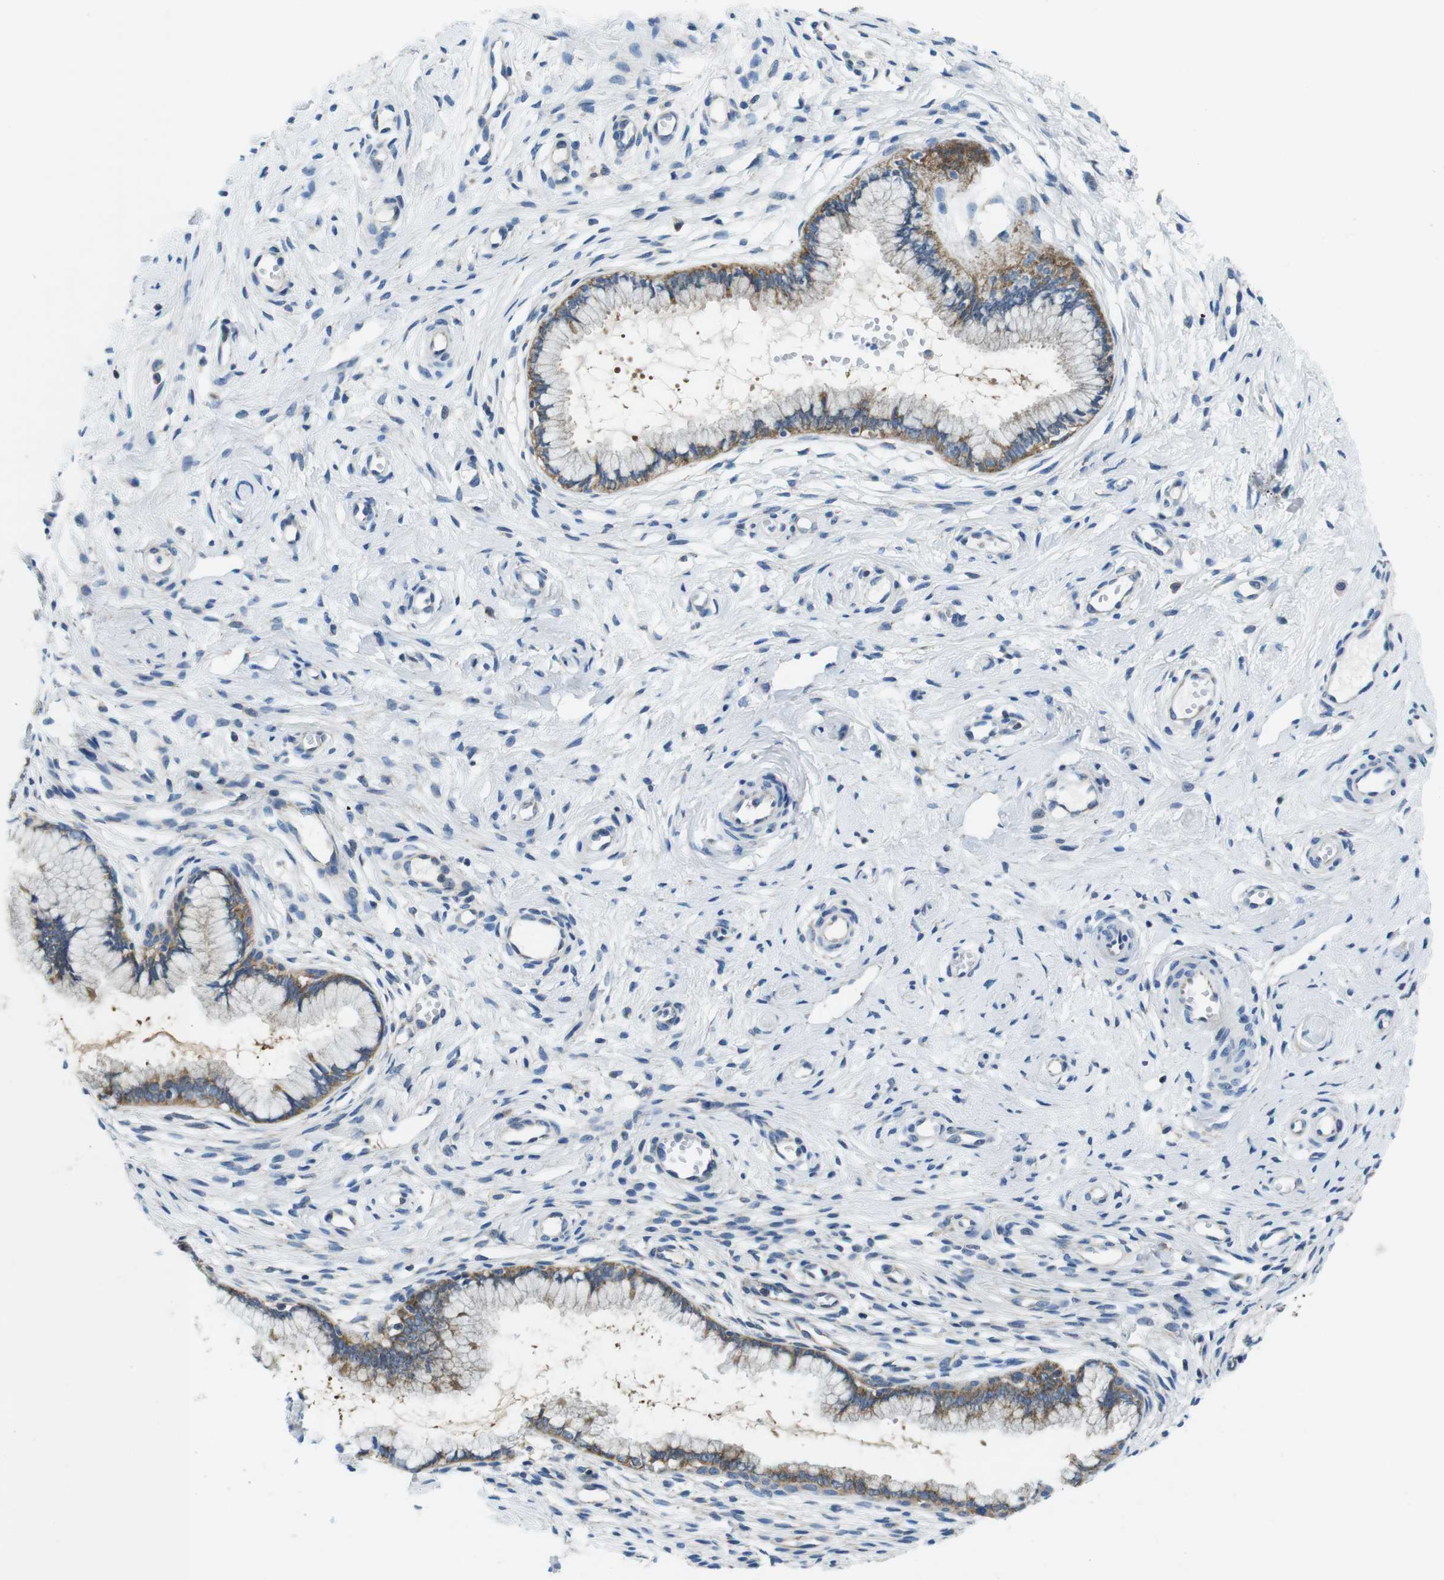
{"staining": {"intensity": "moderate", "quantity": ">75%", "location": "cytoplasmic/membranous"}, "tissue": "cervix", "cell_type": "Glandular cells", "image_type": "normal", "snomed": [{"axis": "morphology", "description": "Normal tissue, NOS"}, {"axis": "topography", "description": "Cervix"}], "caption": "DAB immunohistochemical staining of normal cervix displays moderate cytoplasmic/membranous protein staining in about >75% of glandular cells.", "gene": "EIF2B5", "patient": {"sex": "female", "age": 65}}